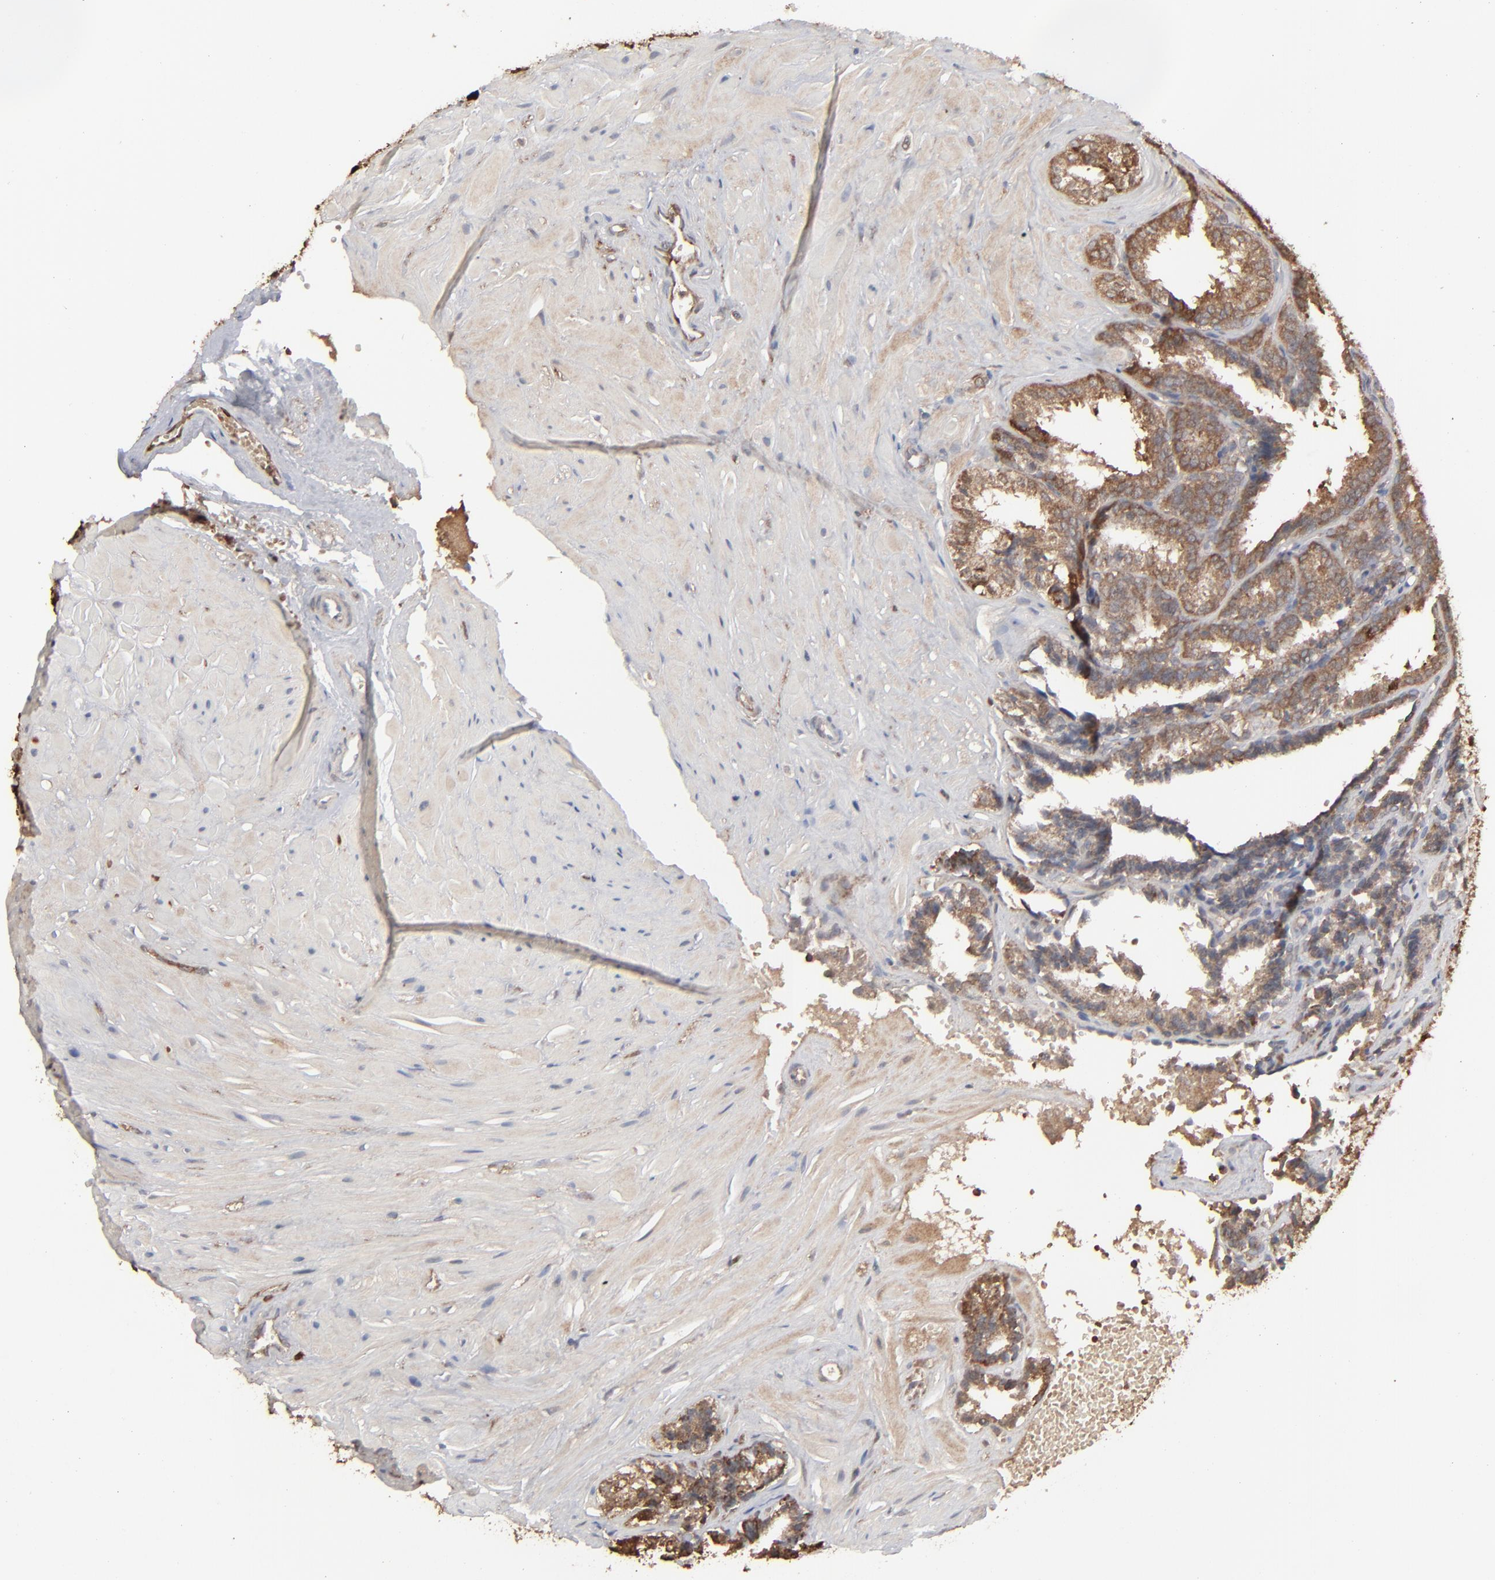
{"staining": {"intensity": "moderate", "quantity": ">75%", "location": "cytoplasmic/membranous"}, "tissue": "seminal vesicle", "cell_type": "Glandular cells", "image_type": "normal", "snomed": [{"axis": "morphology", "description": "Normal tissue, NOS"}, {"axis": "topography", "description": "Seminal veicle"}], "caption": "High-magnification brightfield microscopy of benign seminal vesicle stained with DAB (brown) and counterstained with hematoxylin (blue). glandular cells exhibit moderate cytoplasmic/membranous staining is appreciated in approximately>75% of cells. The protein of interest is shown in brown color, while the nuclei are stained blue.", "gene": "NME1", "patient": {"sex": "male", "age": 26}}